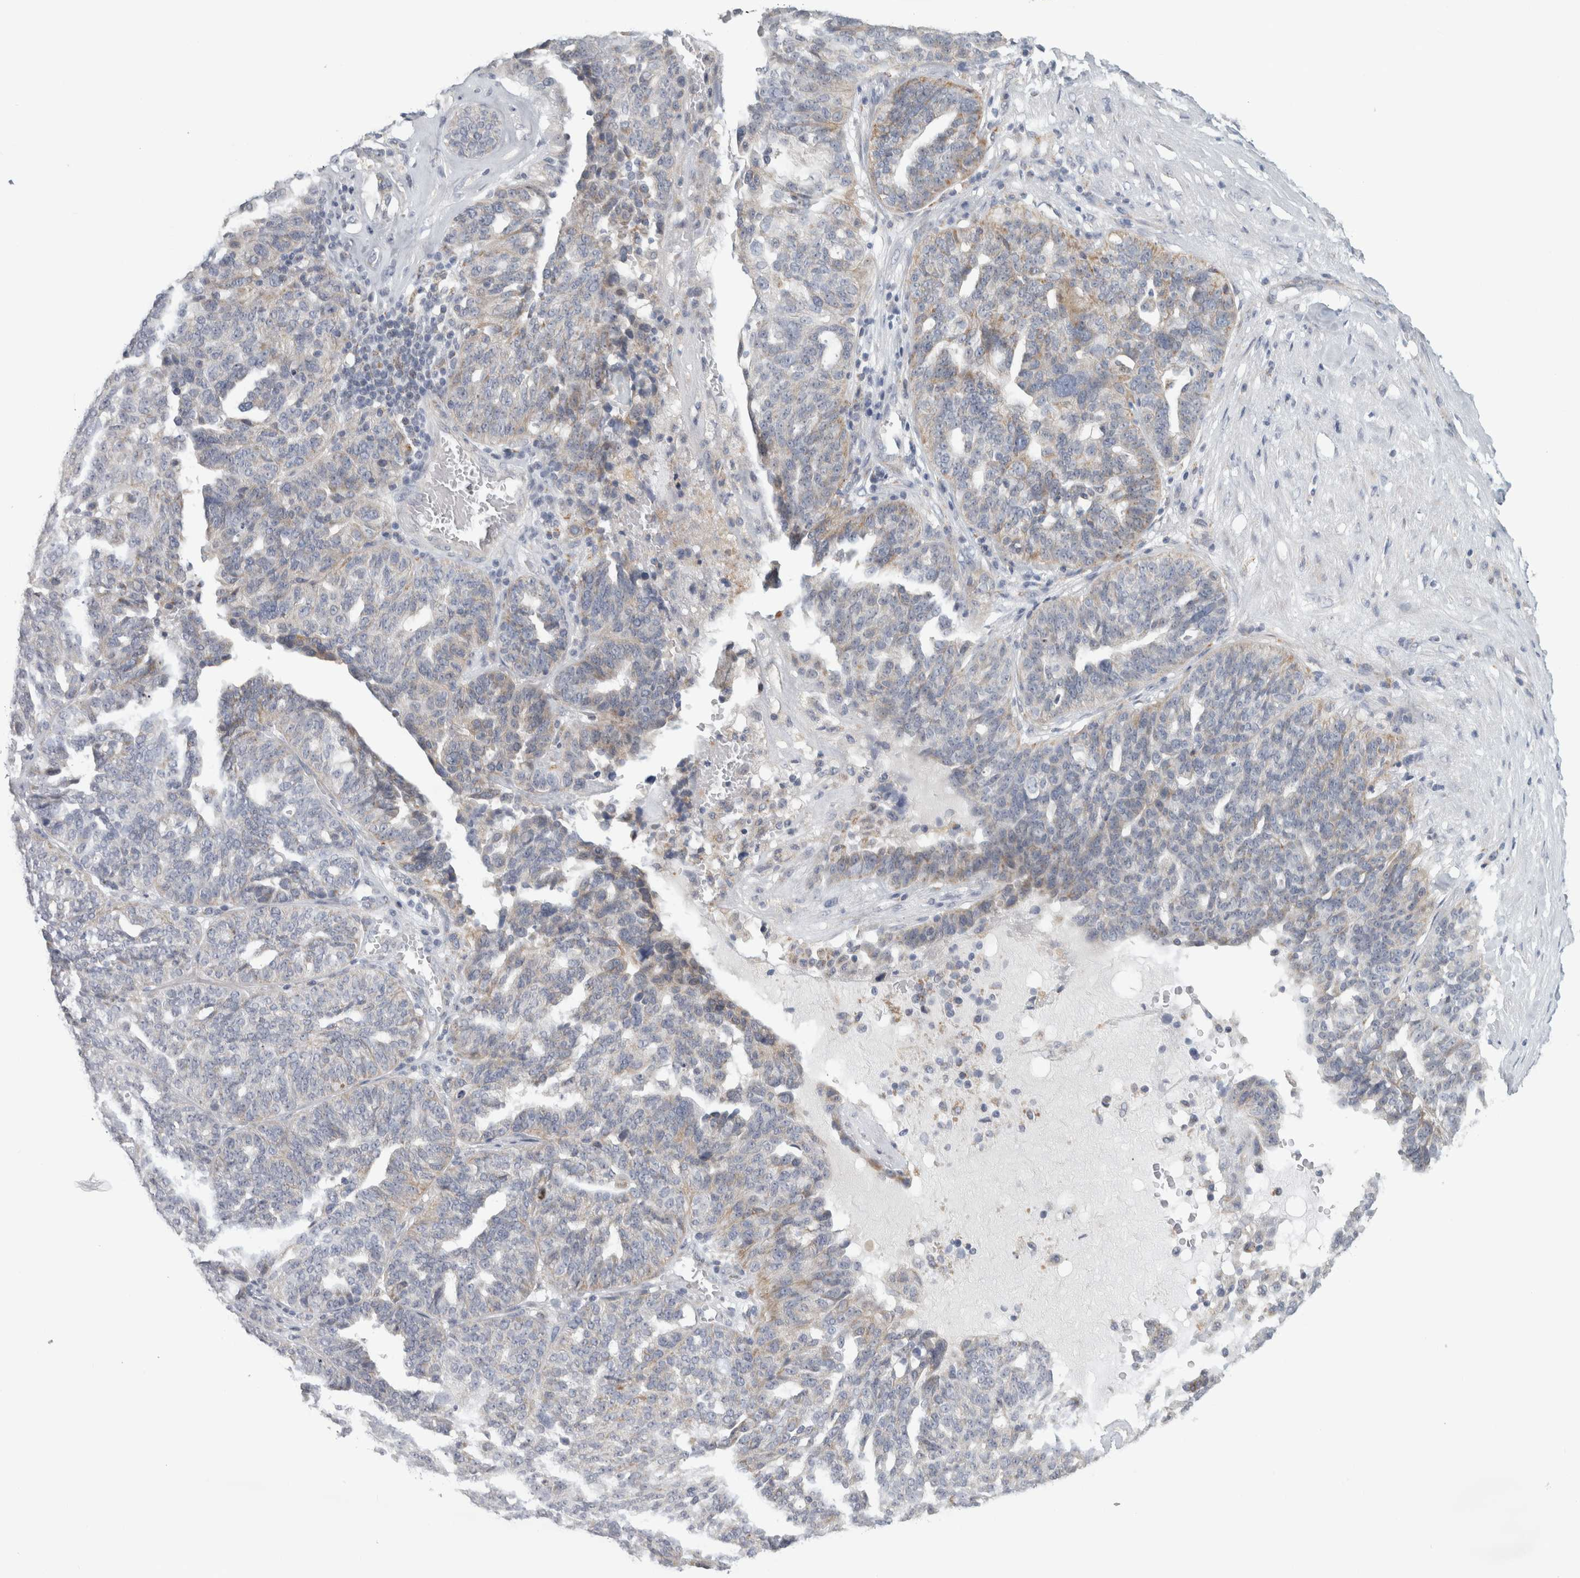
{"staining": {"intensity": "weak", "quantity": "<25%", "location": "cytoplasmic/membranous"}, "tissue": "ovarian cancer", "cell_type": "Tumor cells", "image_type": "cancer", "snomed": [{"axis": "morphology", "description": "Cystadenocarcinoma, serous, NOS"}, {"axis": "topography", "description": "Ovary"}], "caption": "The histopathology image displays no significant positivity in tumor cells of ovarian cancer.", "gene": "RAB18", "patient": {"sex": "female", "age": 59}}